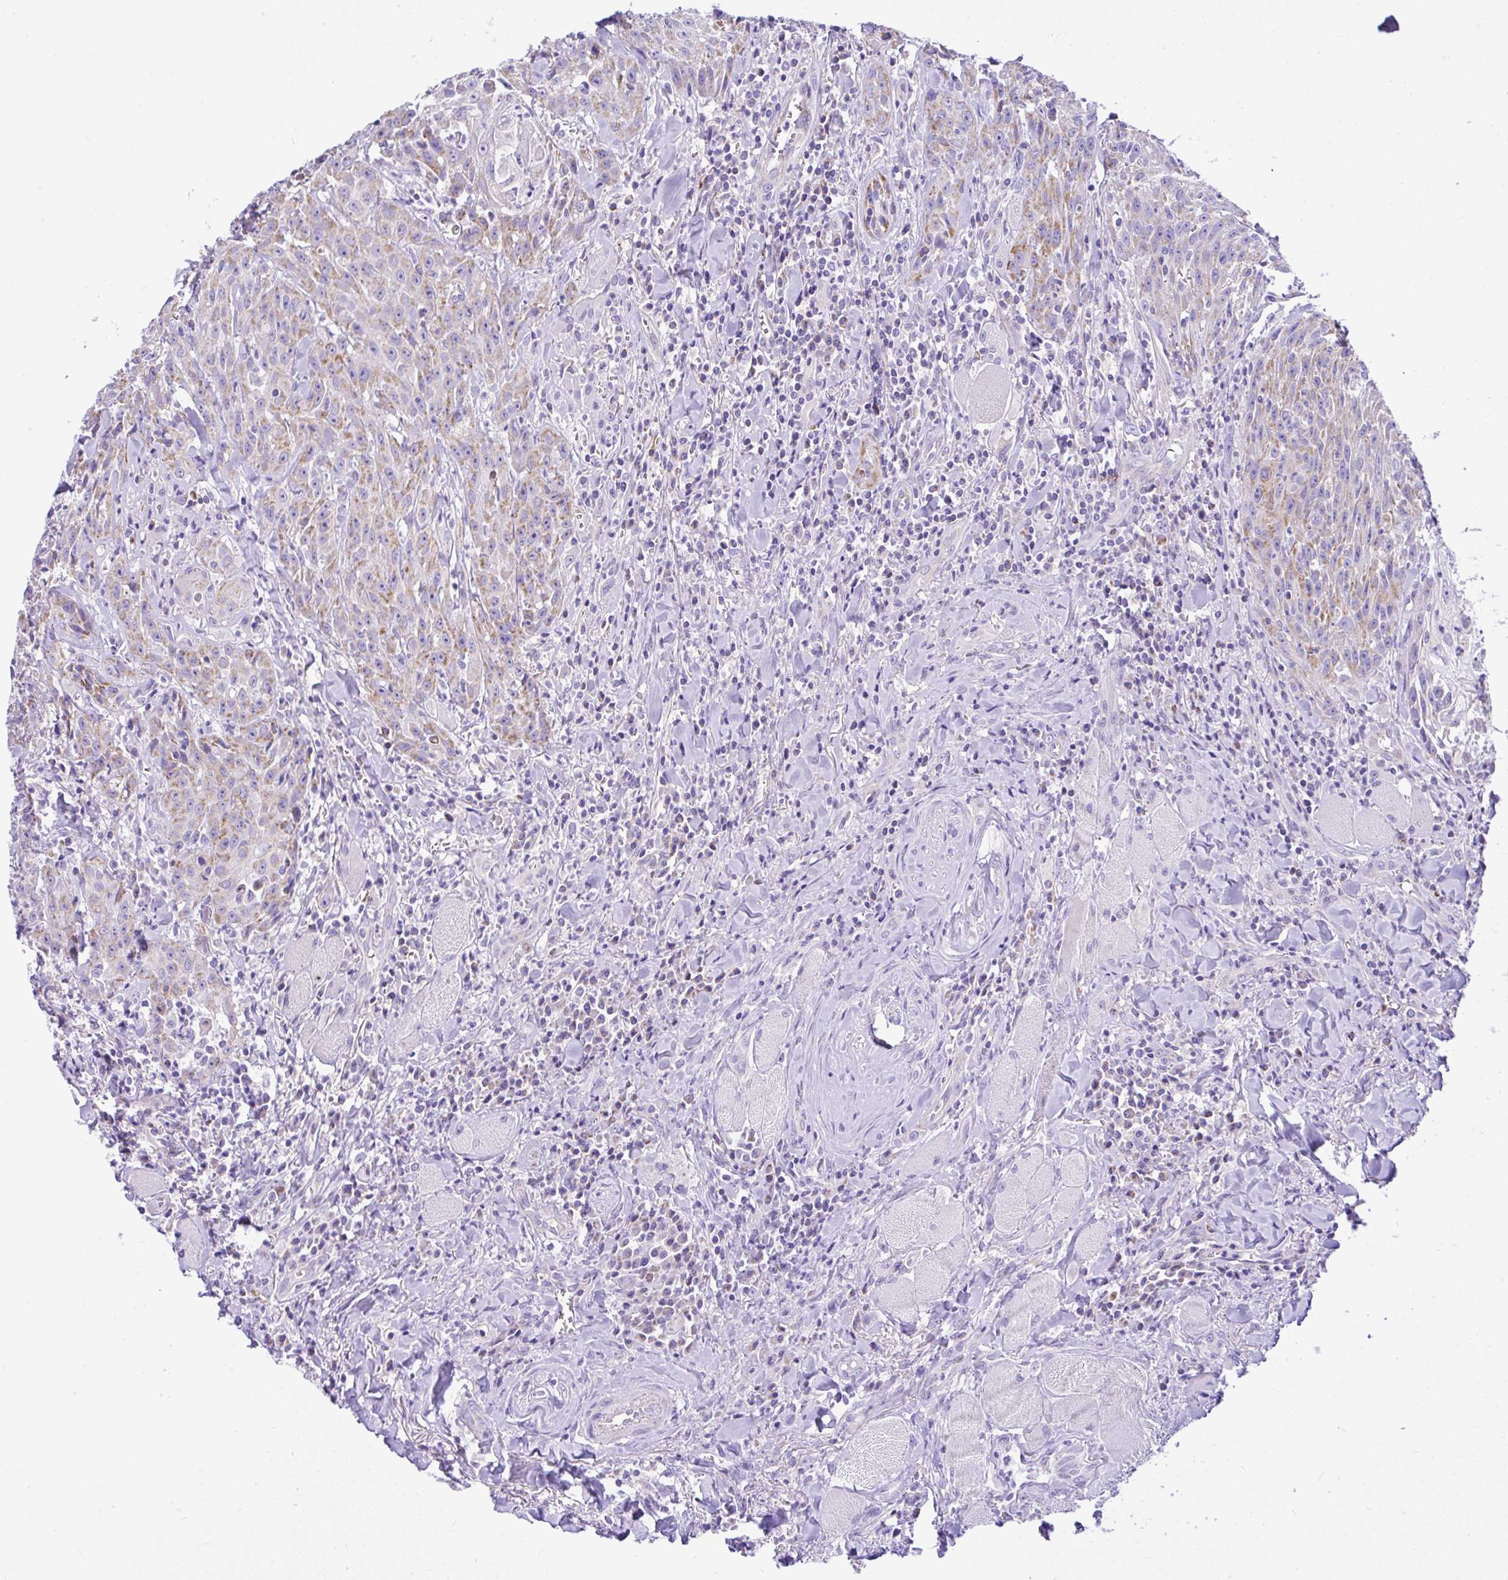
{"staining": {"intensity": "weak", "quantity": "25%-75%", "location": "cytoplasmic/membranous"}, "tissue": "head and neck cancer", "cell_type": "Tumor cells", "image_type": "cancer", "snomed": [{"axis": "morphology", "description": "Normal tissue, NOS"}, {"axis": "morphology", "description": "Squamous cell carcinoma, NOS"}, {"axis": "topography", "description": "Oral tissue"}, {"axis": "topography", "description": "Head-Neck"}], "caption": "A photomicrograph of human head and neck cancer stained for a protein reveals weak cytoplasmic/membranous brown staining in tumor cells.", "gene": "SLC13A1", "patient": {"sex": "female", "age": 70}}